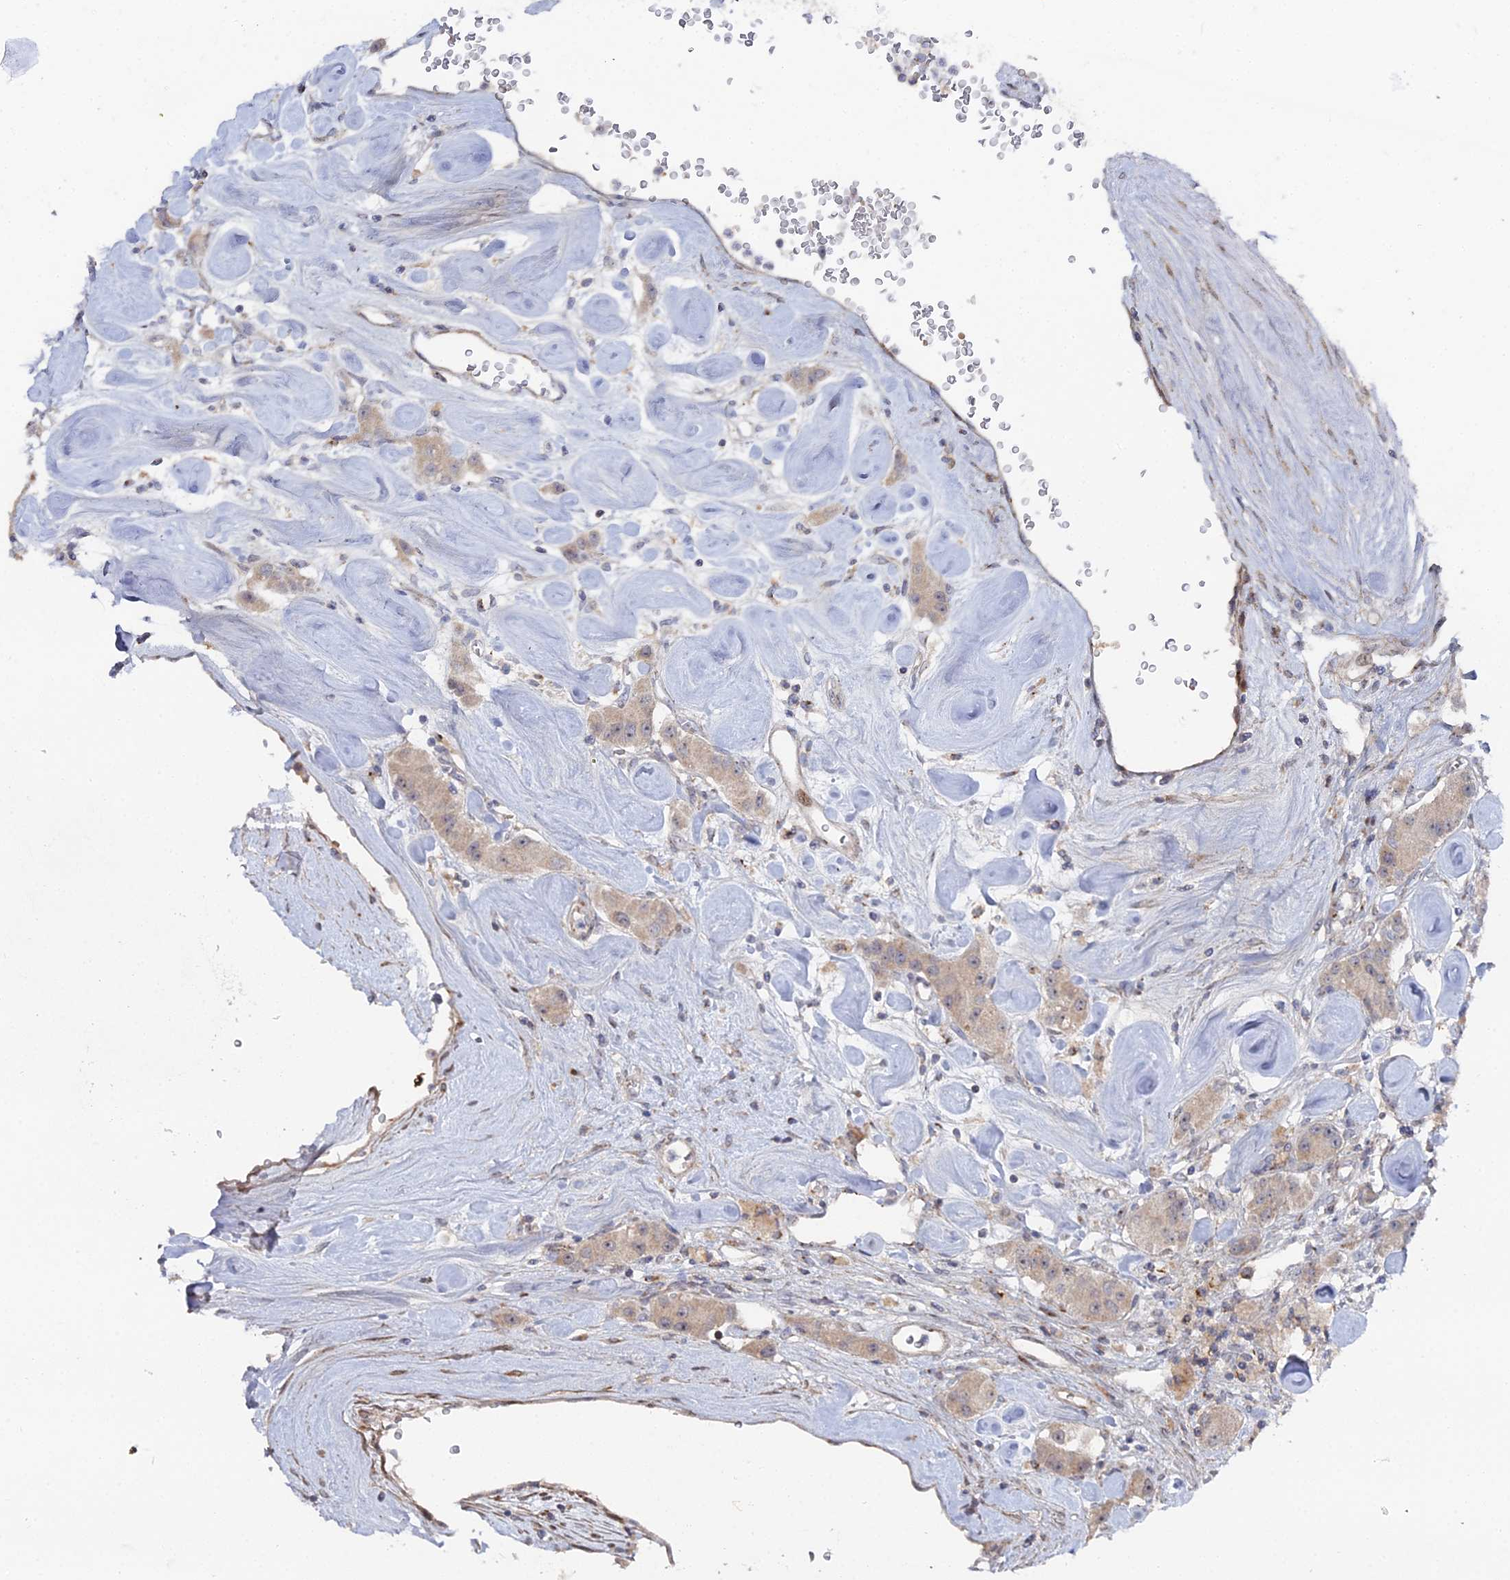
{"staining": {"intensity": "weak", "quantity": ">75%", "location": "cytoplasmic/membranous"}, "tissue": "carcinoid", "cell_type": "Tumor cells", "image_type": "cancer", "snomed": [{"axis": "morphology", "description": "Carcinoid, malignant, NOS"}, {"axis": "topography", "description": "Pancreas"}], "caption": "DAB (3,3'-diaminobenzidine) immunohistochemical staining of human carcinoid exhibits weak cytoplasmic/membranous protein positivity in about >75% of tumor cells.", "gene": "SGMS1", "patient": {"sex": "male", "age": 41}}